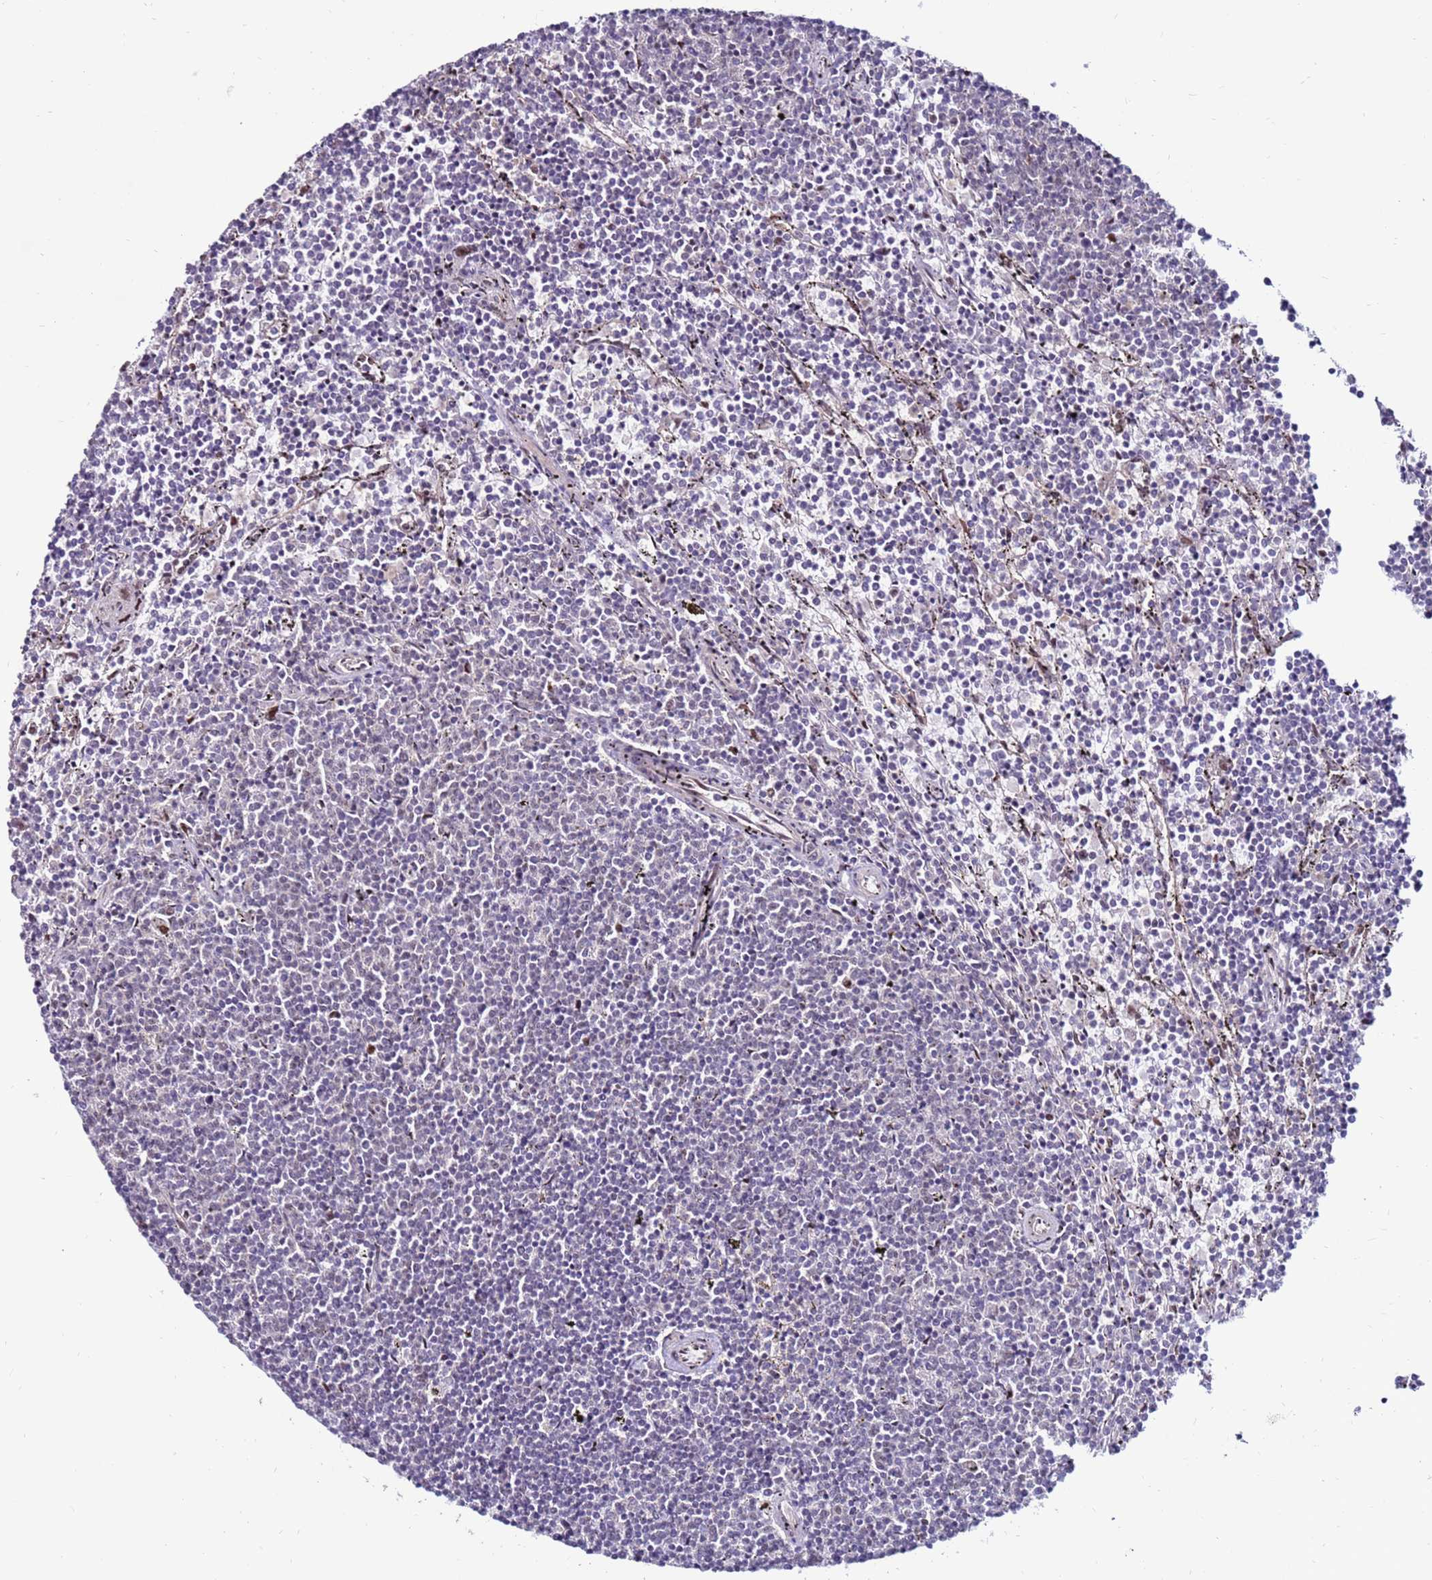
{"staining": {"intensity": "negative", "quantity": "none", "location": "none"}, "tissue": "lymphoma", "cell_type": "Tumor cells", "image_type": "cancer", "snomed": [{"axis": "morphology", "description": "Malignant lymphoma, non-Hodgkin's type, Low grade"}, {"axis": "topography", "description": "Spleen"}], "caption": "IHC micrograph of neoplastic tissue: human low-grade malignant lymphoma, non-Hodgkin's type stained with DAB (3,3'-diaminobenzidine) exhibits no significant protein staining in tumor cells.", "gene": "KPNA4", "patient": {"sex": "female", "age": 50}}